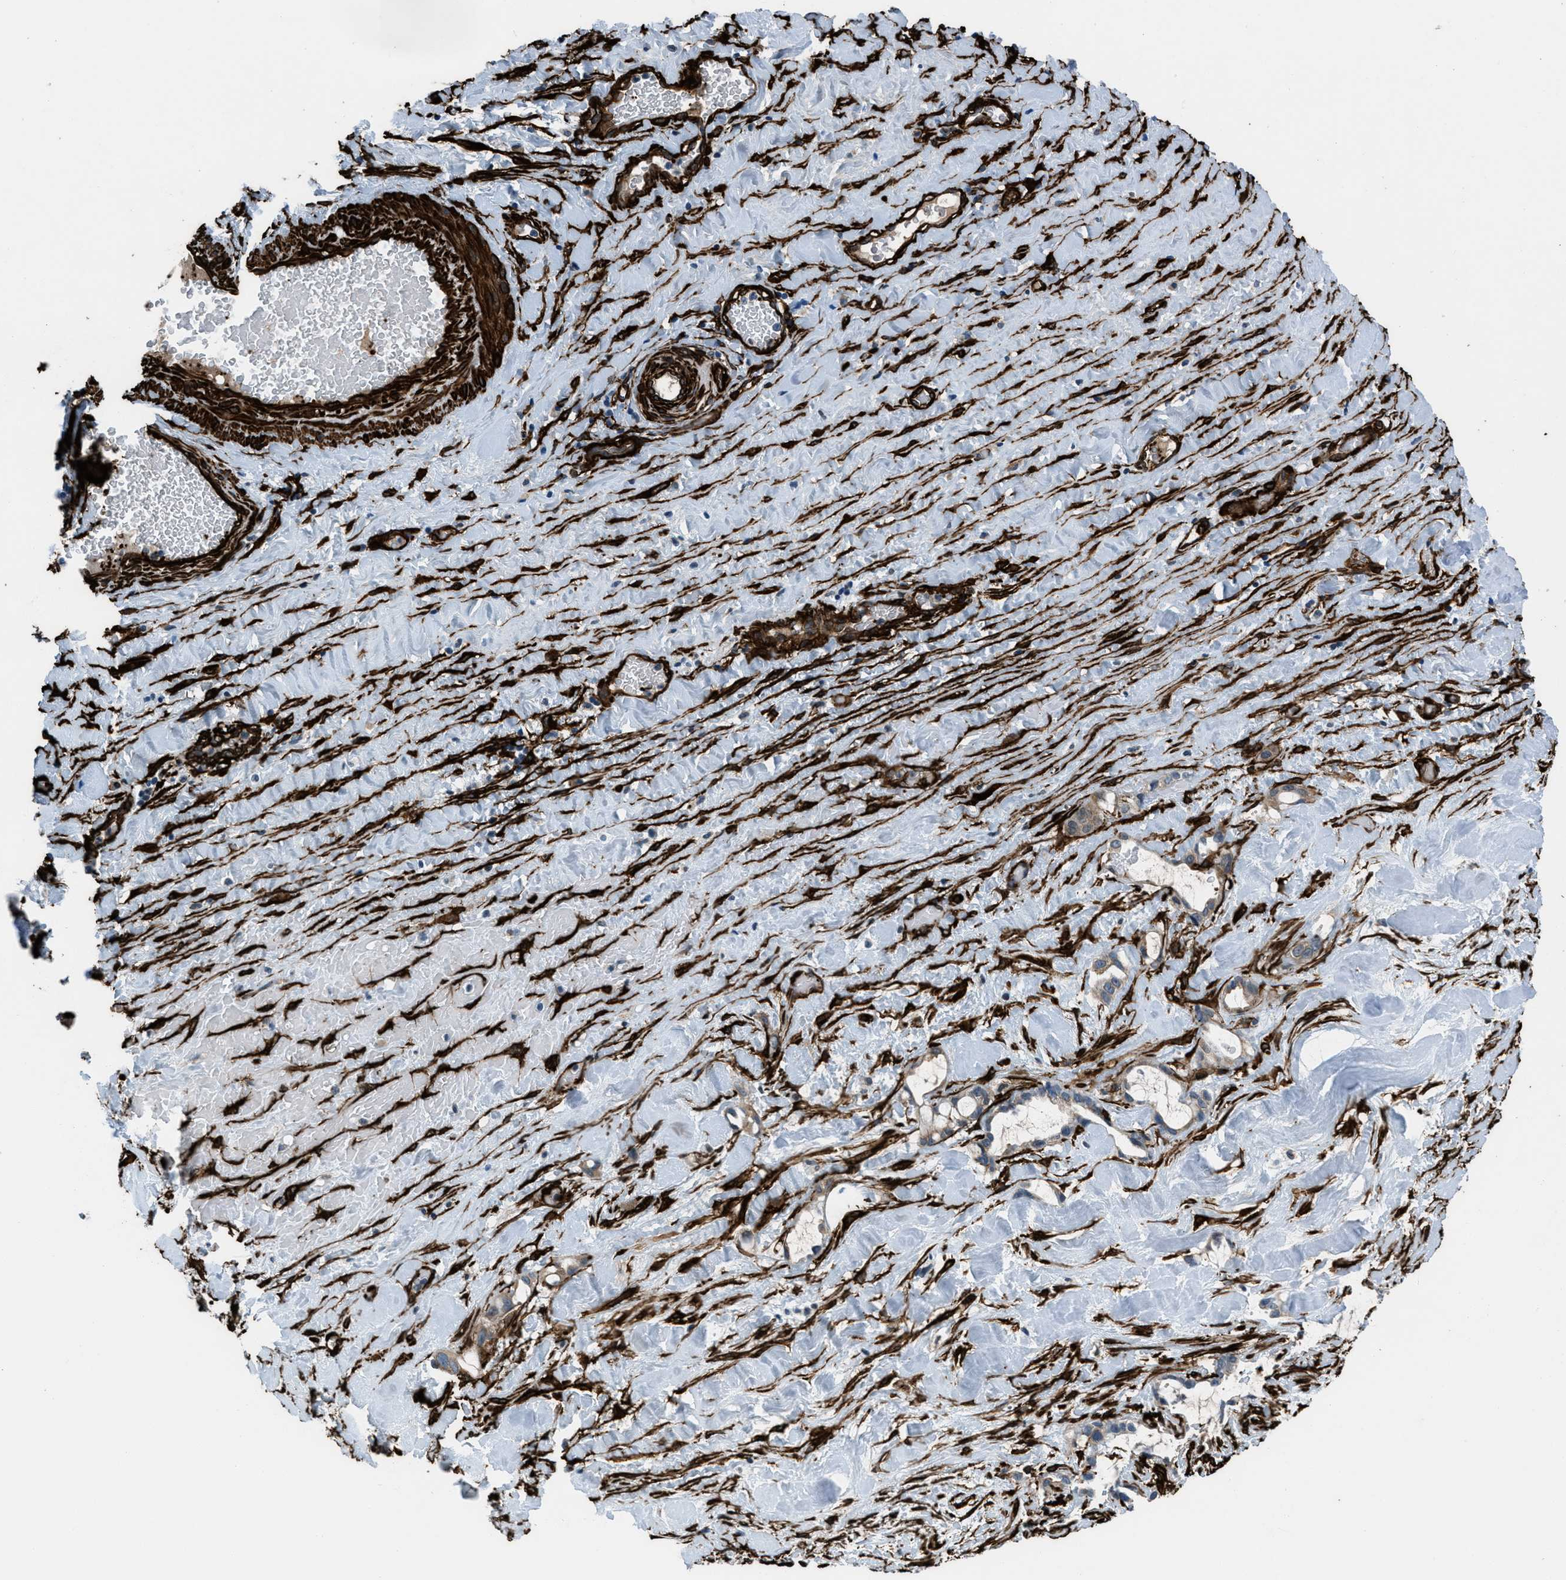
{"staining": {"intensity": "moderate", "quantity": ">75%", "location": "cytoplasmic/membranous"}, "tissue": "liver cancer", "cell_type": "Tumor cells", "image_type": "cancer", "snomed": [{"axis": "morphology", "description": "Cholangiocarcinoma"}, {"axis": "topography", "description": "Liver"}], "caption": "This is a micrograph of immunohistochemistry staining of liver cancer, which shows moderate positivity in the cytoplasmic/membranous of tumor cells.", "gene": "CALD1", "patient": {"sex": "female", "age": 65}}